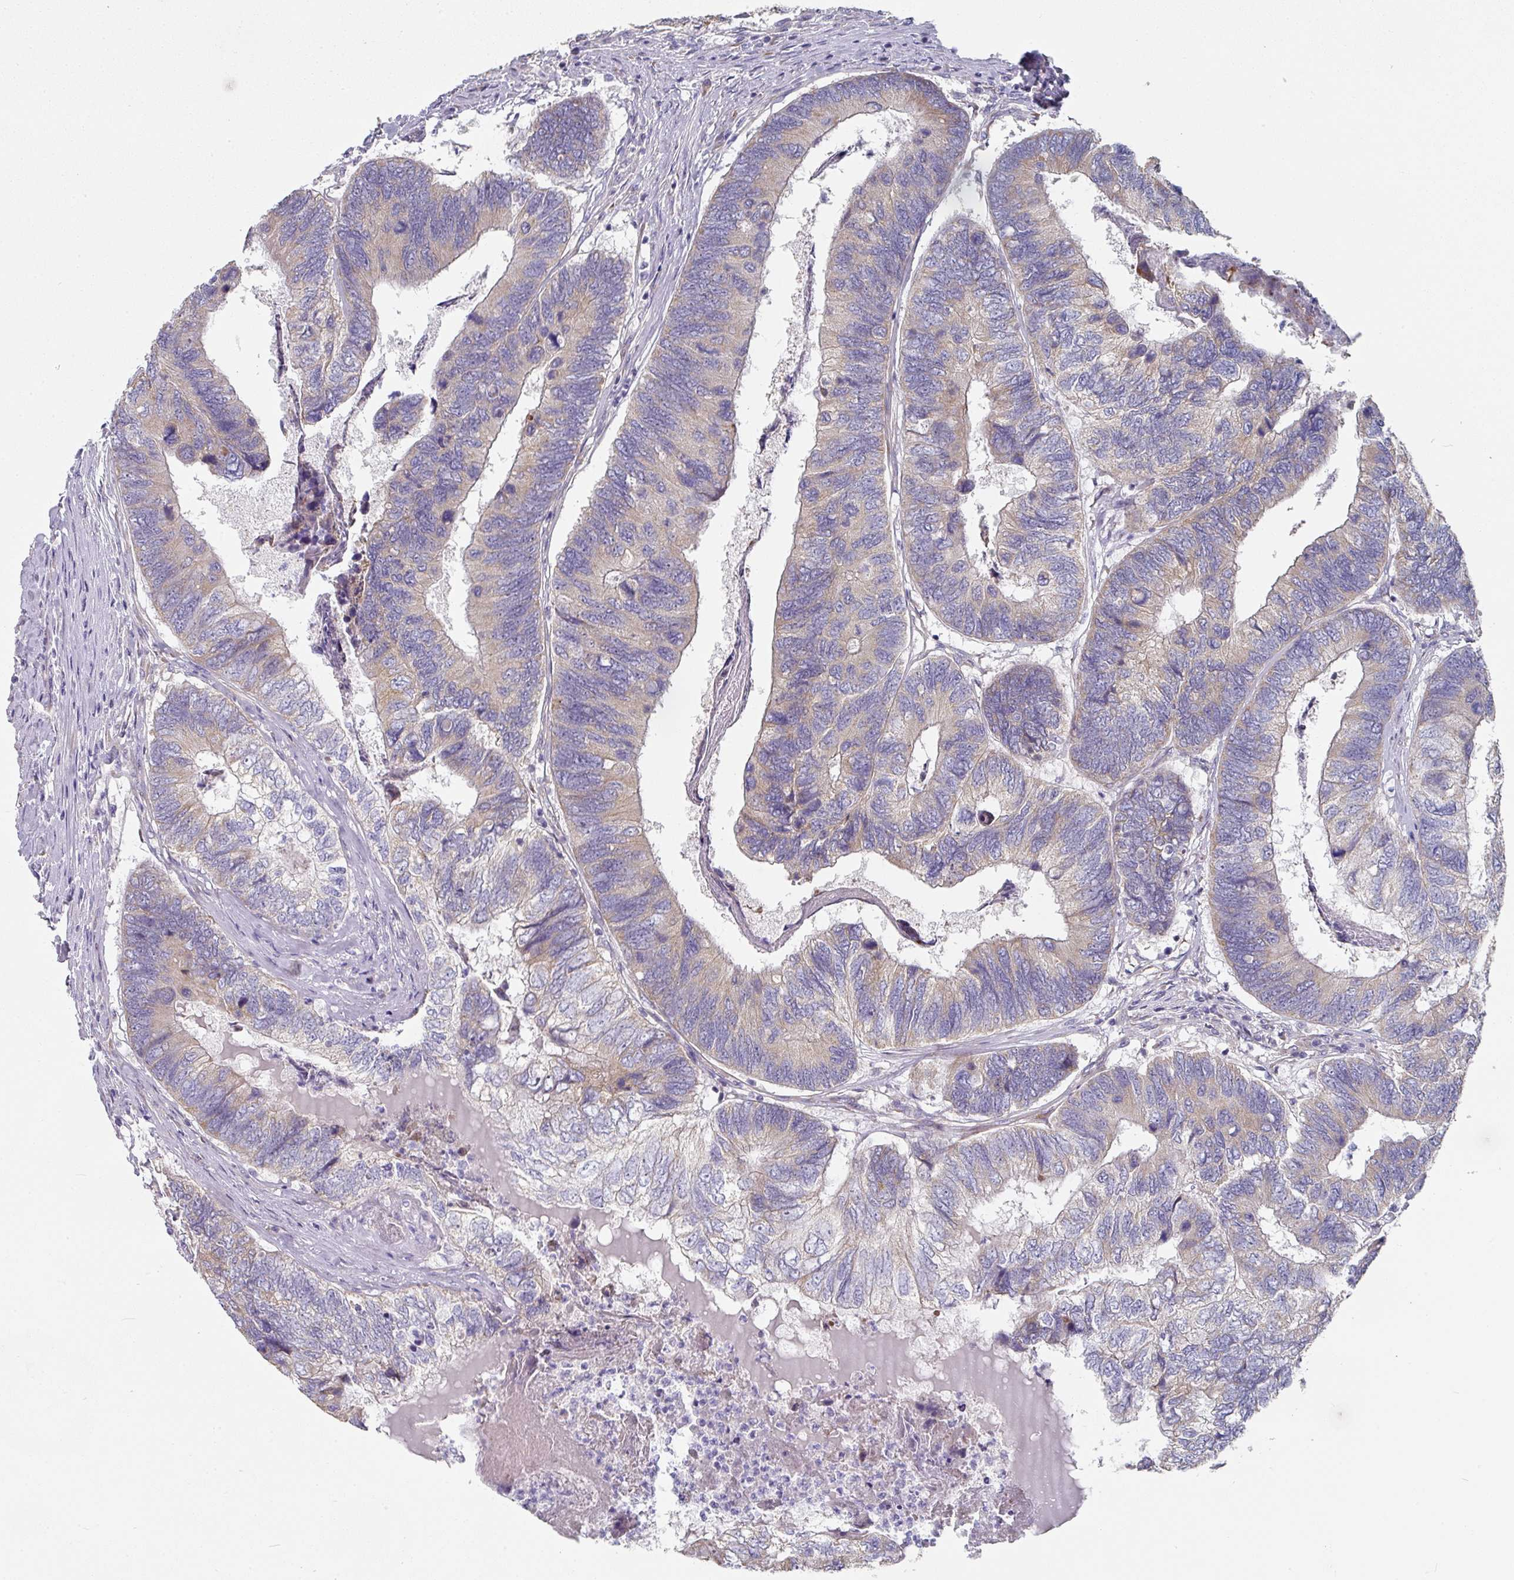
{"staining": {"intensity": "weak", "quantity": "<25%", "location": "cytoplasmic/membranous"}, "tissue": "colorectal cancer", "cell_type": "Tumor cells", "image_type": "cancer", "snomed": [{"axis": "morphology", "description": "Adenocarcinoma, NOS"}, {"axis": "topography", "description": "Colon"}], "caption": "Immunohistochemistry (IHC) micrograph of neoplastic tissue: adenocarcinoma (colorectal) stained with DAB (3,3'-diaminobenzidine) demonstrates no significant protein expression in tumor cells.", "gene": "PYROXD2", "patient": {"sex": "female", "age": 67}}